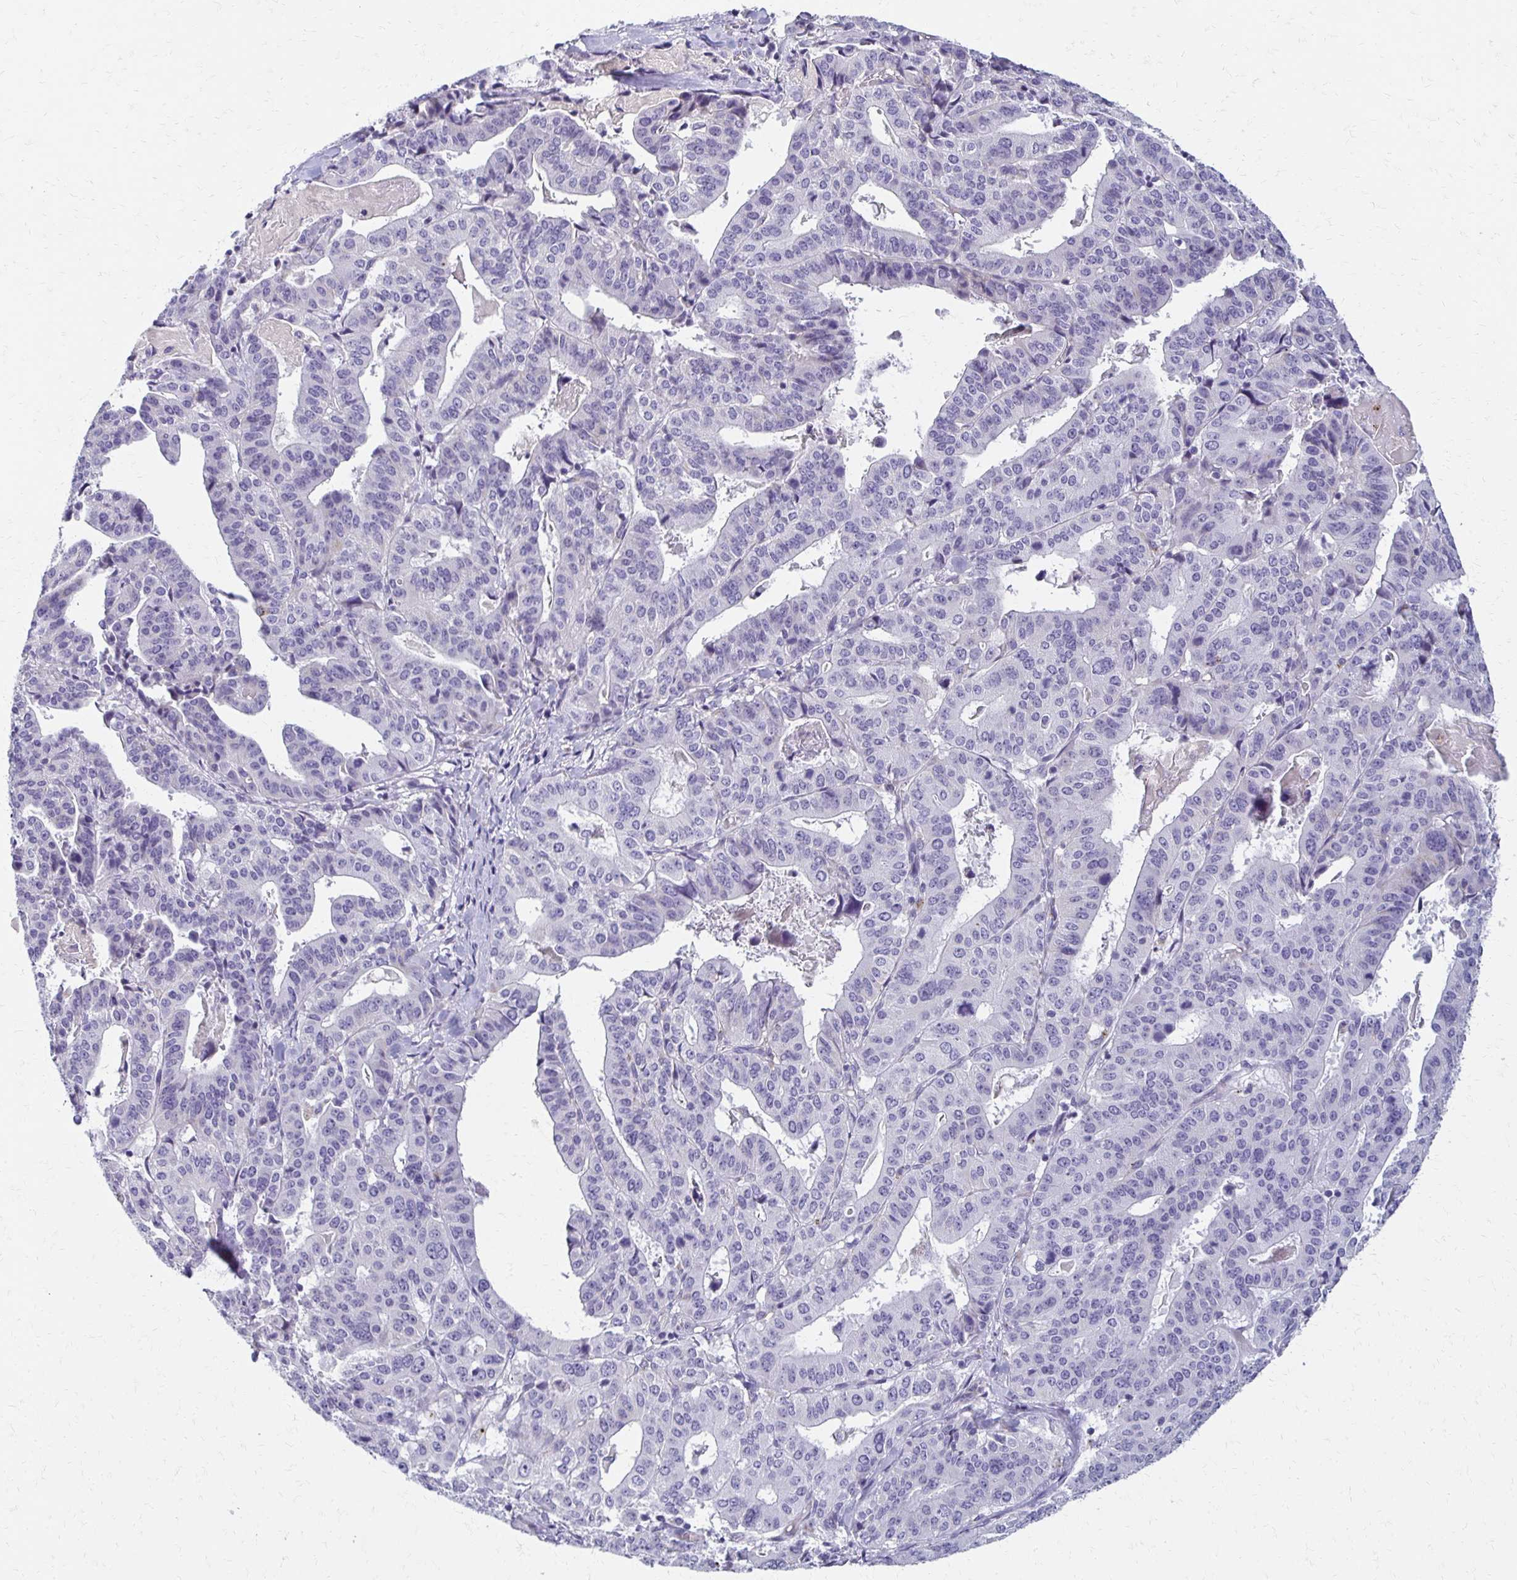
{"staining": {"intensity": "negative", "quantity": "none", "location": "none"}, "tissue": "stomach cancer", "cell_type": "Tumor cells", "image_type": "cancer", "snomed": [{"axis": "morphology", "description": "Adenocarcinoma, NOS"}, {"axis": "topography", "description": "Stomach"}], "caption": "IHC image of neoplastic tissue: stomach cancer (adenocarcinoma) stained with DAB (3,3'-diaminobenzidine) demonstrates no significant protein staining in tumor cells. (DAB IHC visualized using brightfield microscopy, high magnification).", "gene": "BBS12", "patient": {"sex": "male", "age": 48}}